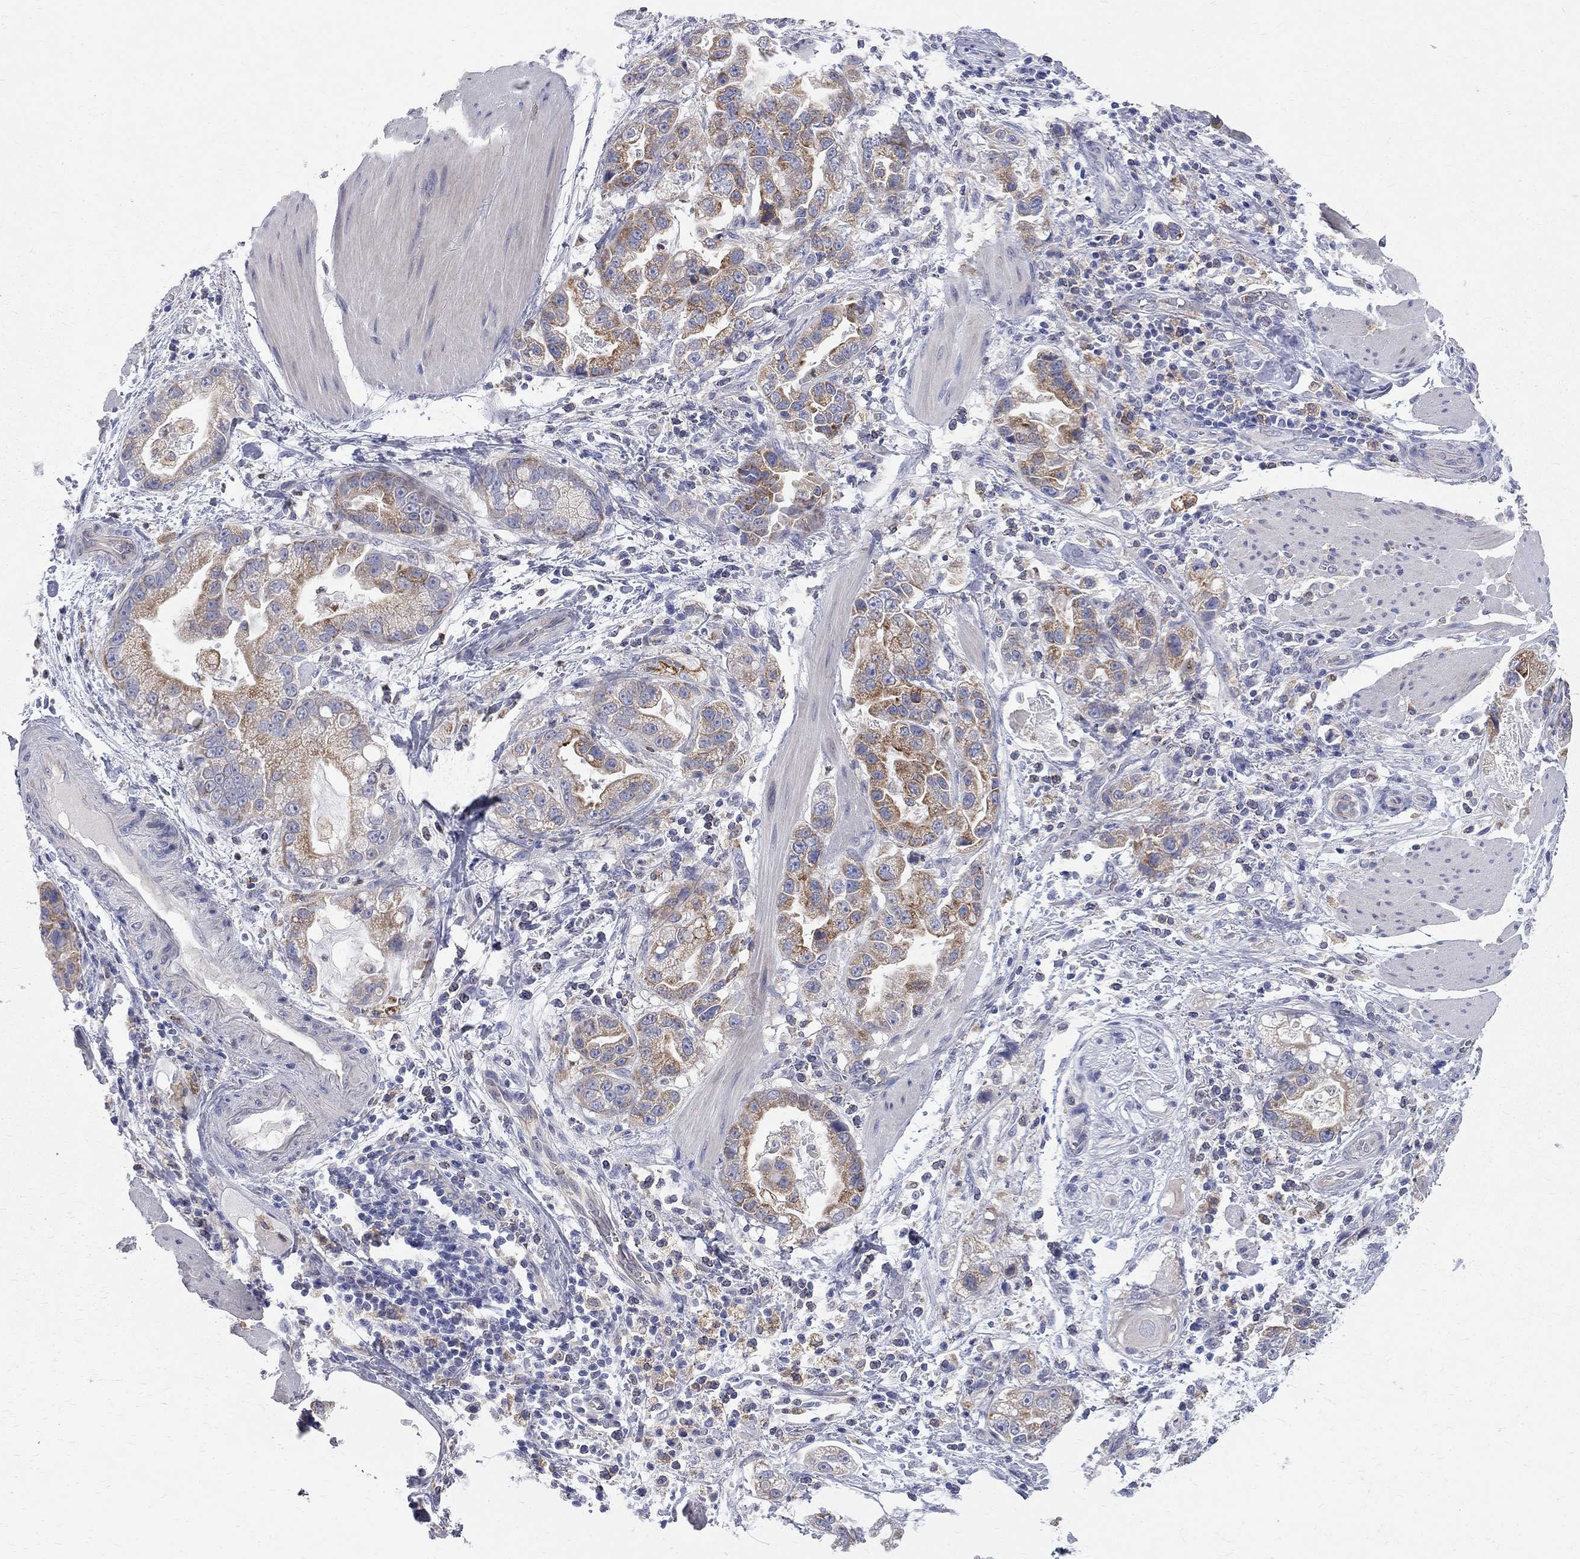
{"staining": {"intensity": "strong", "quantity": "25%-75%", "location": "cytoplasmic/membranous"}, "tissue": "stomach cancer", "cell_type": "Tumor cells", "image_type": "cancer", "snomed": [{"axis": "morphology", "description": "Adenocarcinoma, NOS"}, {"axis": "topography", "description": "Stomach"}], "caption": "IHC photomicrograph of neoplastic tissue: stomach adenocarcinoma stained using IHC displays high levels of strong protein expression localized specifically in the cytoplasmic/membranous of tumor cells, appearing as a cytoplasmic/membranous brown color.", "gene": "ACSL1", "patient": {"sex": "male", "age": 59}}